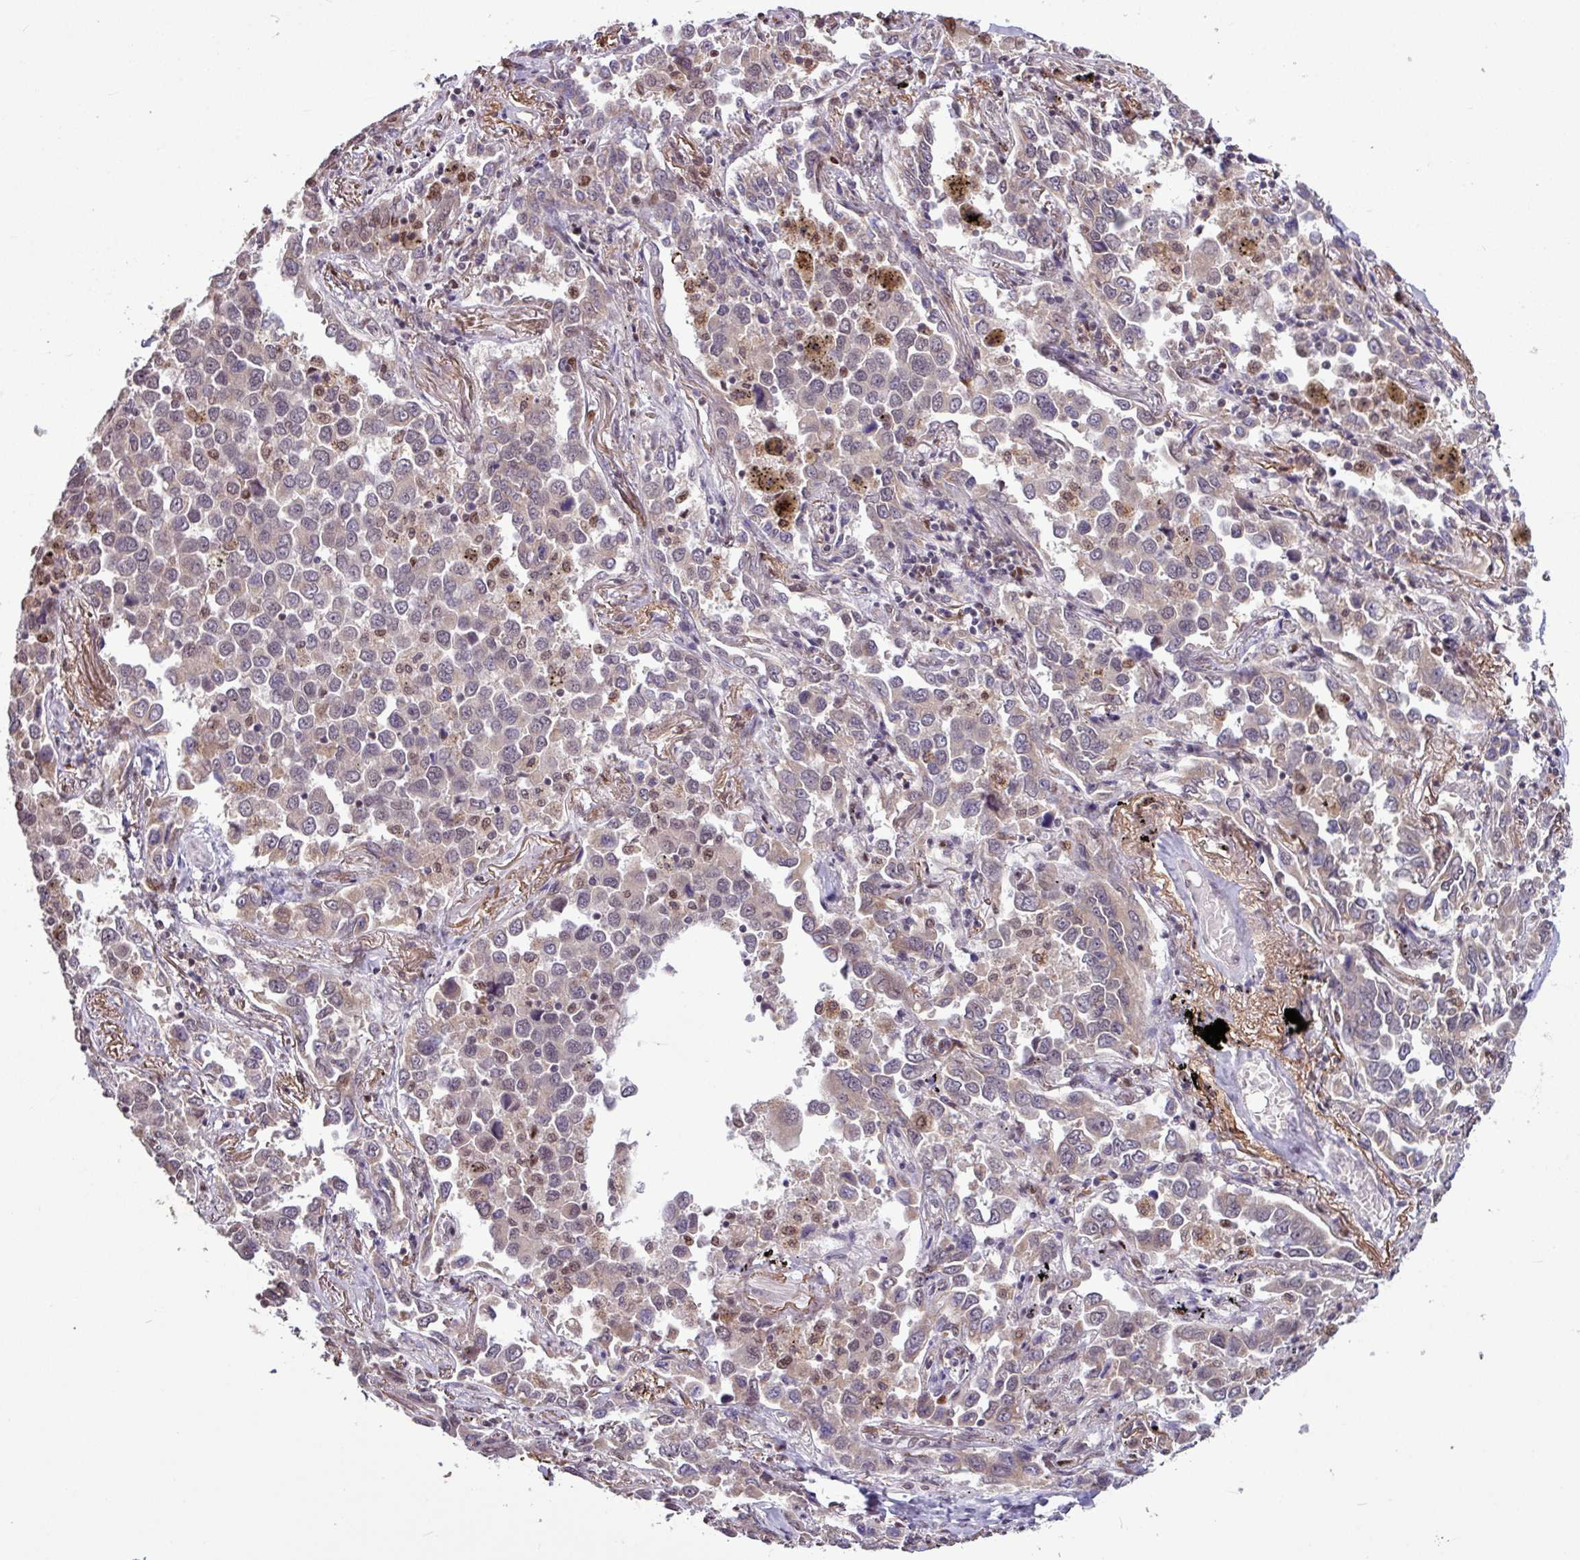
{"staining": {"intensity": "negative", "quantity": "none", "location": "none"}, "tissue": "lung cancer", "cell_type": "Tumor cells", "image_type": "cancer", "snomed": [{"axis": "morphology", "description": "Adenocarcinoma, NOS"}, {"axis": "topography", "description": "Lung"}], "caption": "Immunohistochemistry of human adenocarcinoma (lung) displays no positivity in tumor cells.", "gene": "SKIC2", "patient": {"sex": "male", "age": 67}}